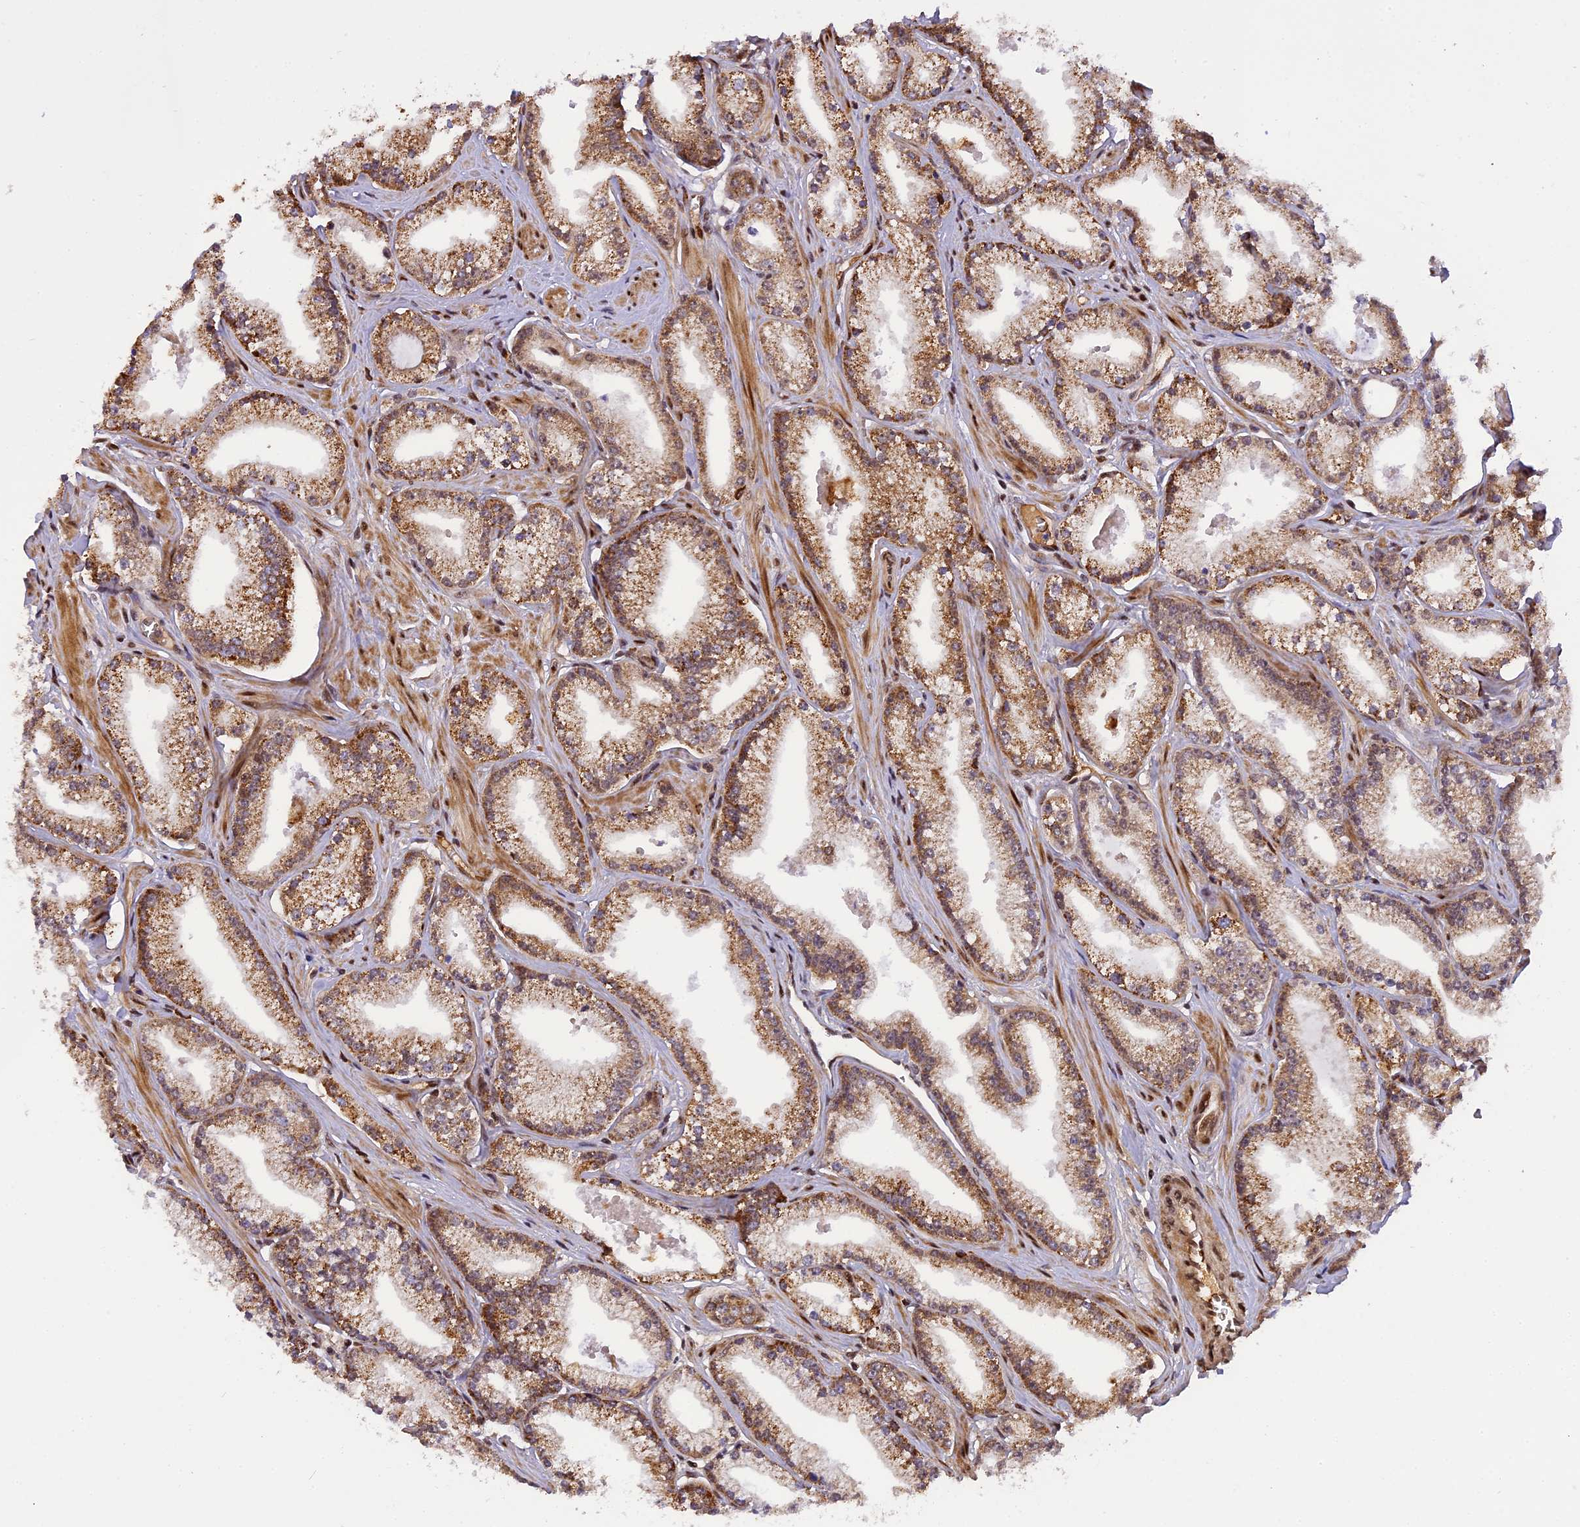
{"staining": {"intensity": "moderate", "quantity": ">75%", "location": "cytoplasmic/membranous"}, "tissue": "prostate cancer", "cell_type": "Tumor cells", "image_type": "cancer", "snomed": [{"axis": "morphology", "description": "Adenocarcinoma, High grade"}, {"axis": "topography", "description": "Prostate"}], "caption": "Tumor cells show medium levels of moderate cytoplasmic/membranous expression in about >75% of cells in adenocarcinoma (high-grade) (prostate).", "gene": "MICALL1", "patient": {"sex": "male", "age": 67}}